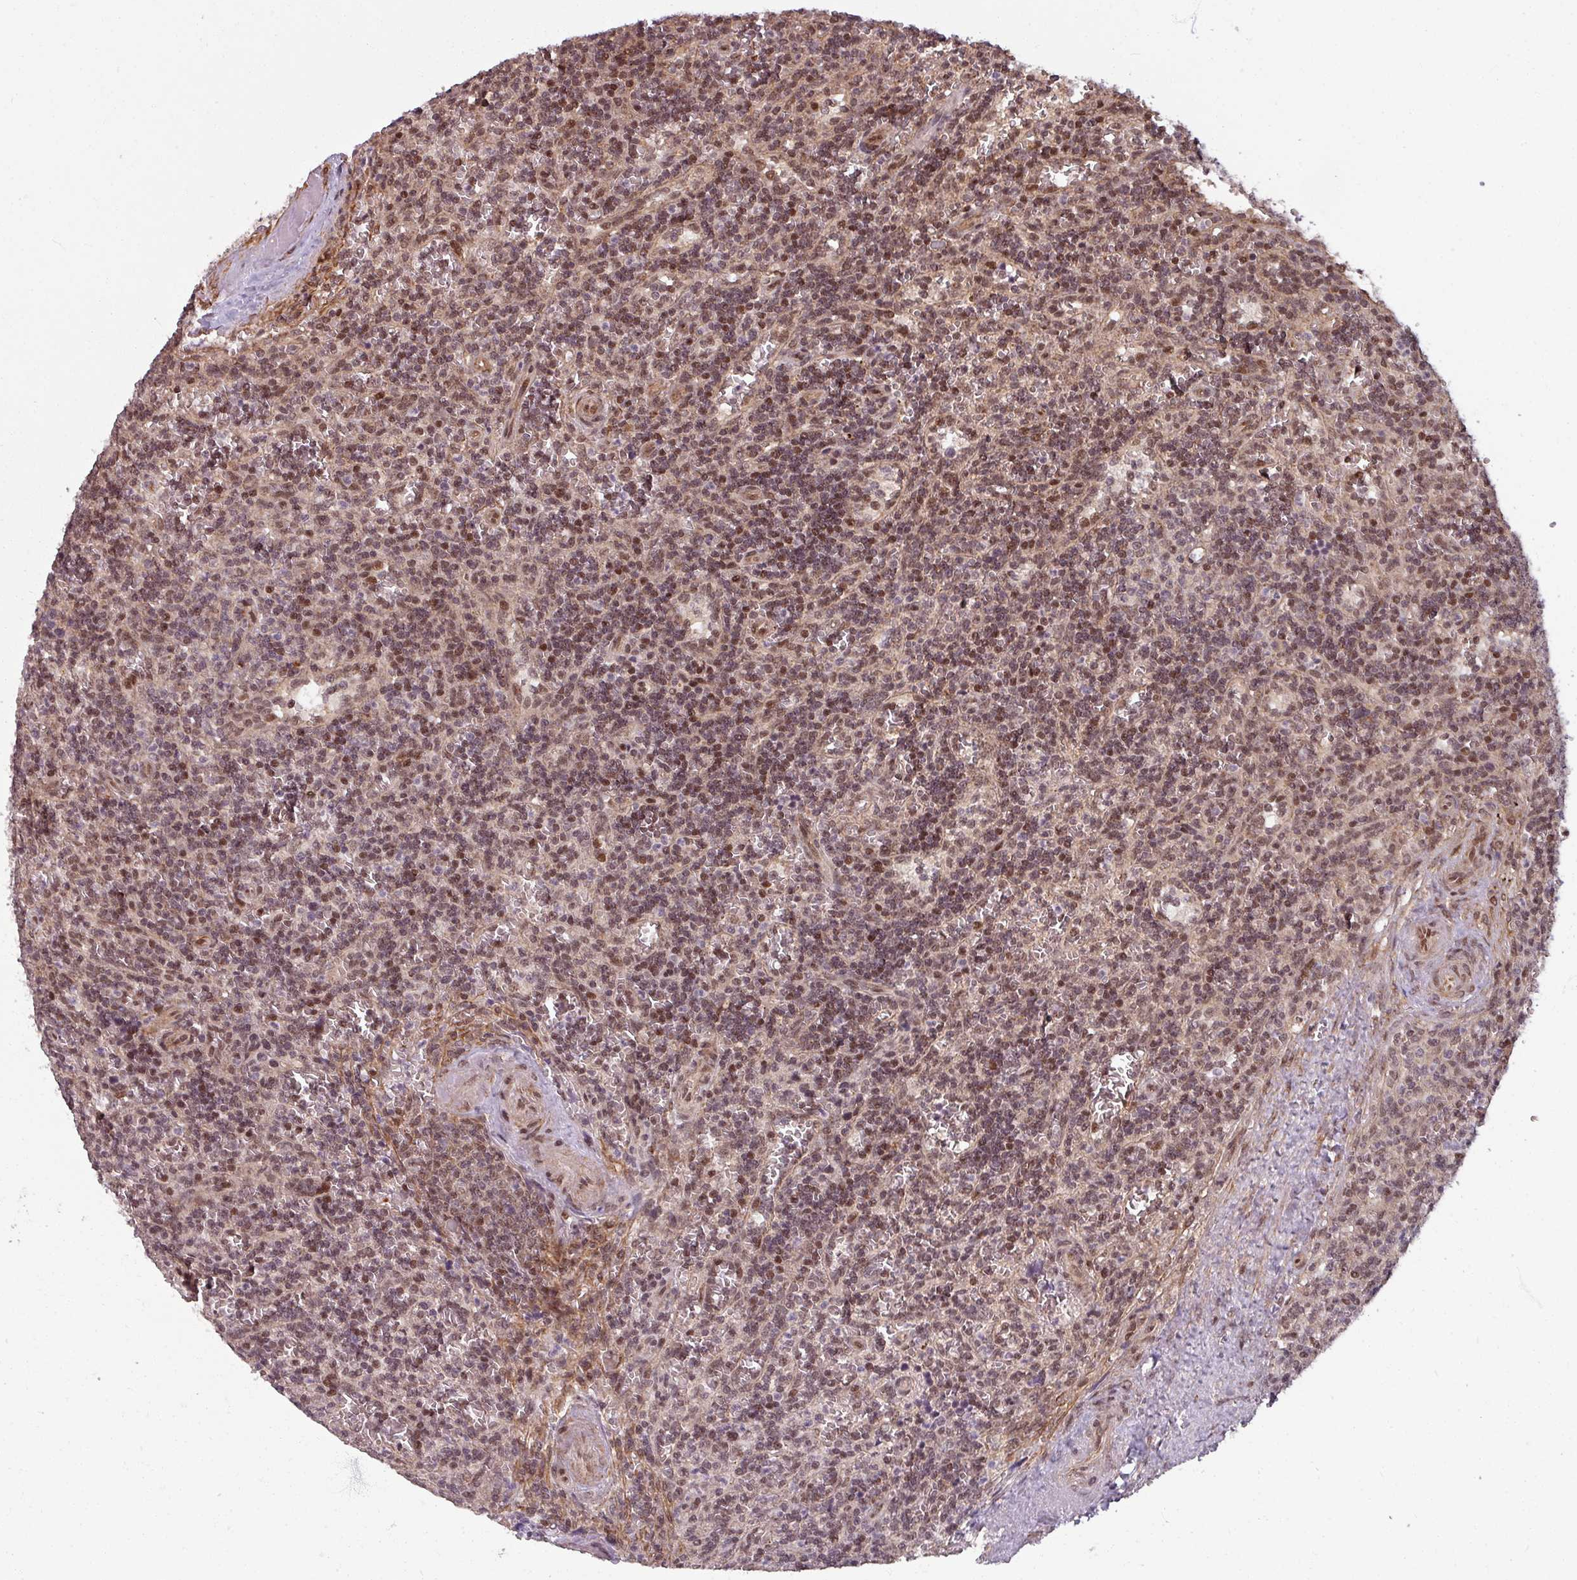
{"staining": {"intensity": "moderate", "quantity": ">75%", "location": "nuclear"}, "tissue": "lymphoma", "cell_type": "Tumor cells", "image_type": "cancer", "snomed": [{"axis": "morphology", "description": "Malignant lymphoma, non-Hodgkin's type, Low grade"}, {"axis": "topography", "description": "Spleen"}], "caption": "Lymphoma stained with IHC displays moderate nuclear positivity in approximately >75% of tumor cells. Ihc stains the protein of interest in brown and the nuclei are stained blue.", "gene": "SWI5", "patient": {"sex": "male", "age": 73}}